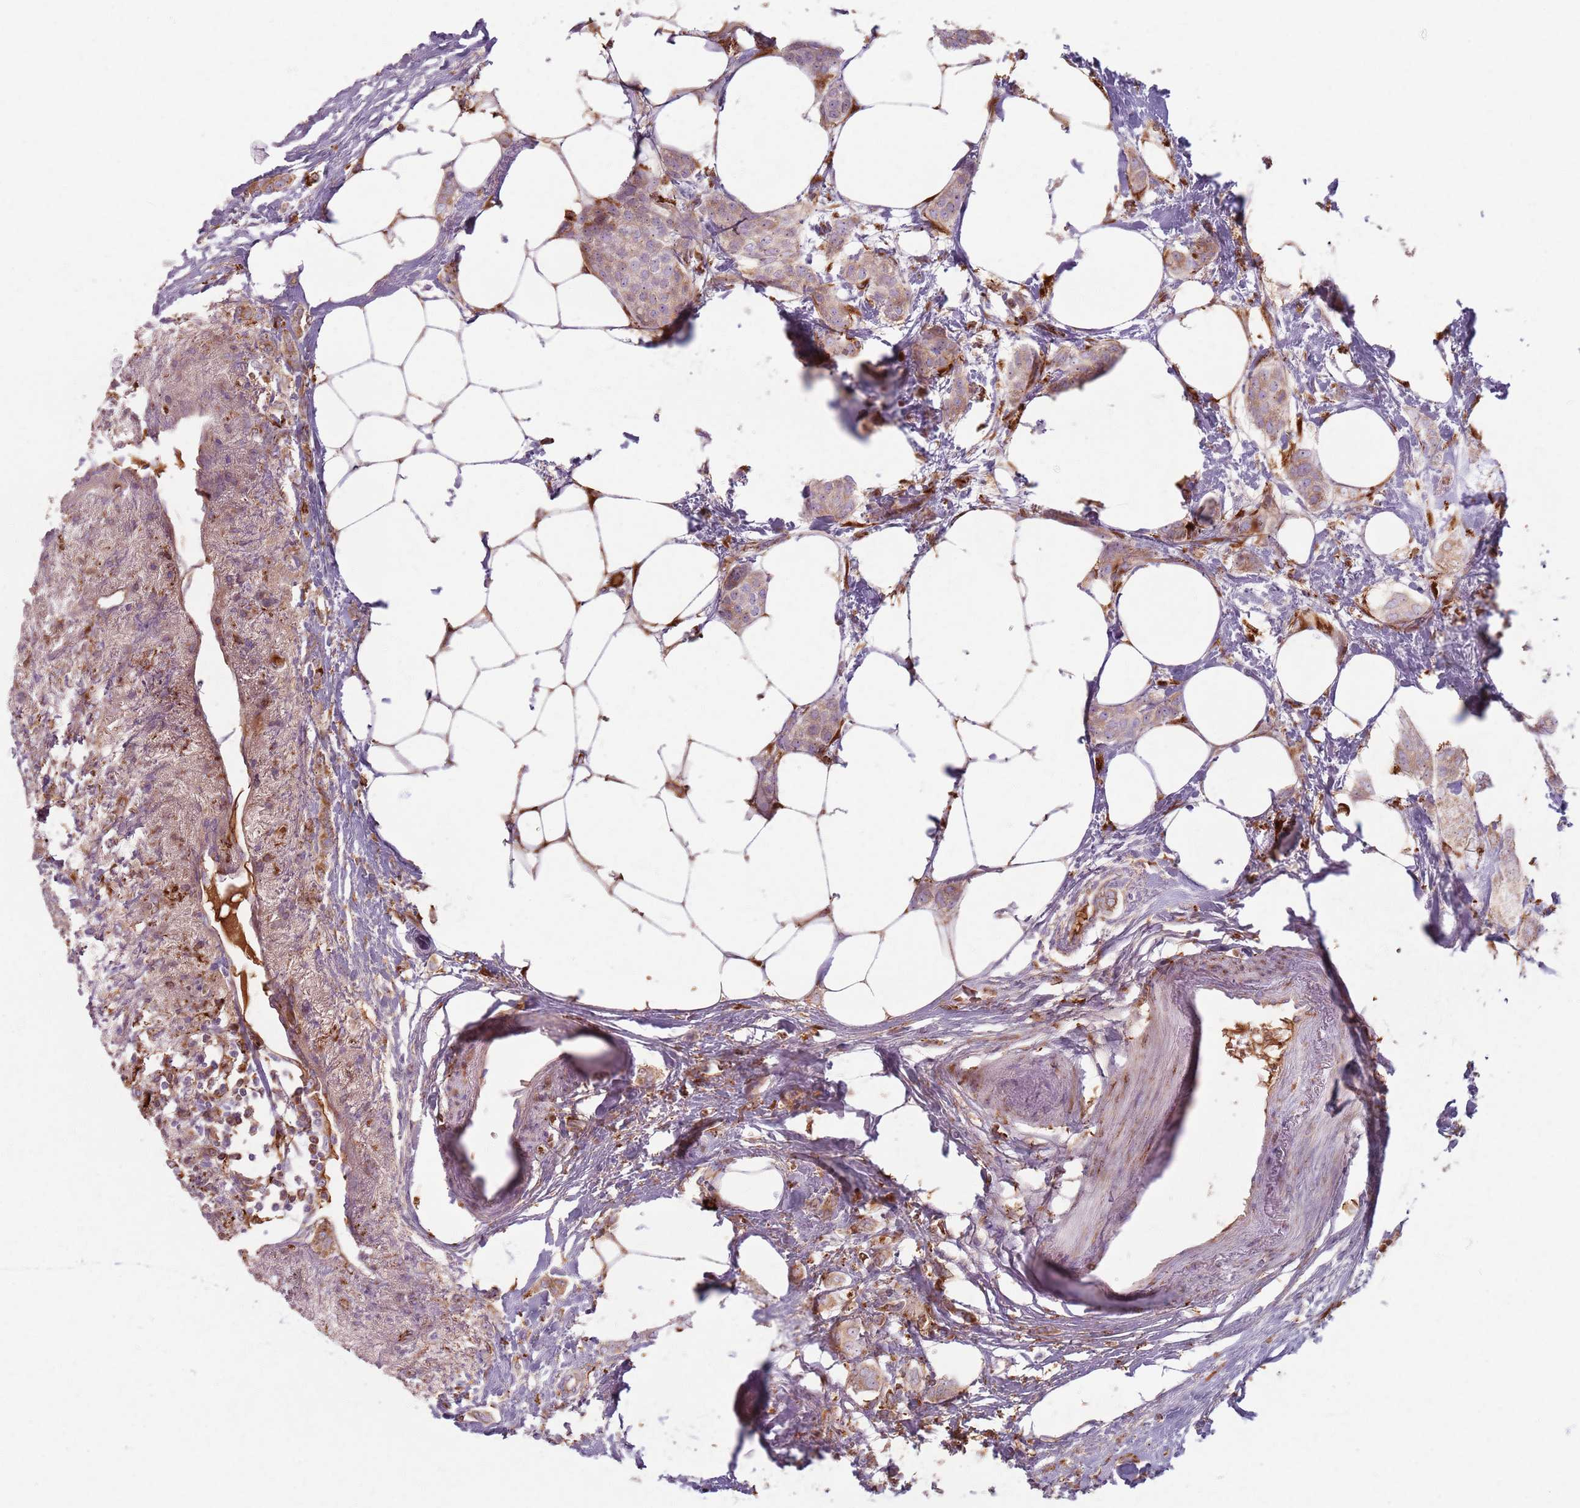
{"staining": {"intensity": "weak", "quantity": "25%-75%", "location": "cytoplasmic/membranous"}, "tissue": "breast cancer", "cell_type": "Tumor cells", "image_type": "cancer", "snomed": [{"axis": "morphology", "description": "Duct carcinoma"}, {"axis": "topography", "description": "Breast"}], "caption": "This is an image of immunohistochemistry (IHC) staining of breast invasive ductal carcinoma, which shows weak expression in the cytoplasmic/membranous of tumor cells.", "gene": "COLGALT1", "patient": {"sex": "female", "age": 72}}